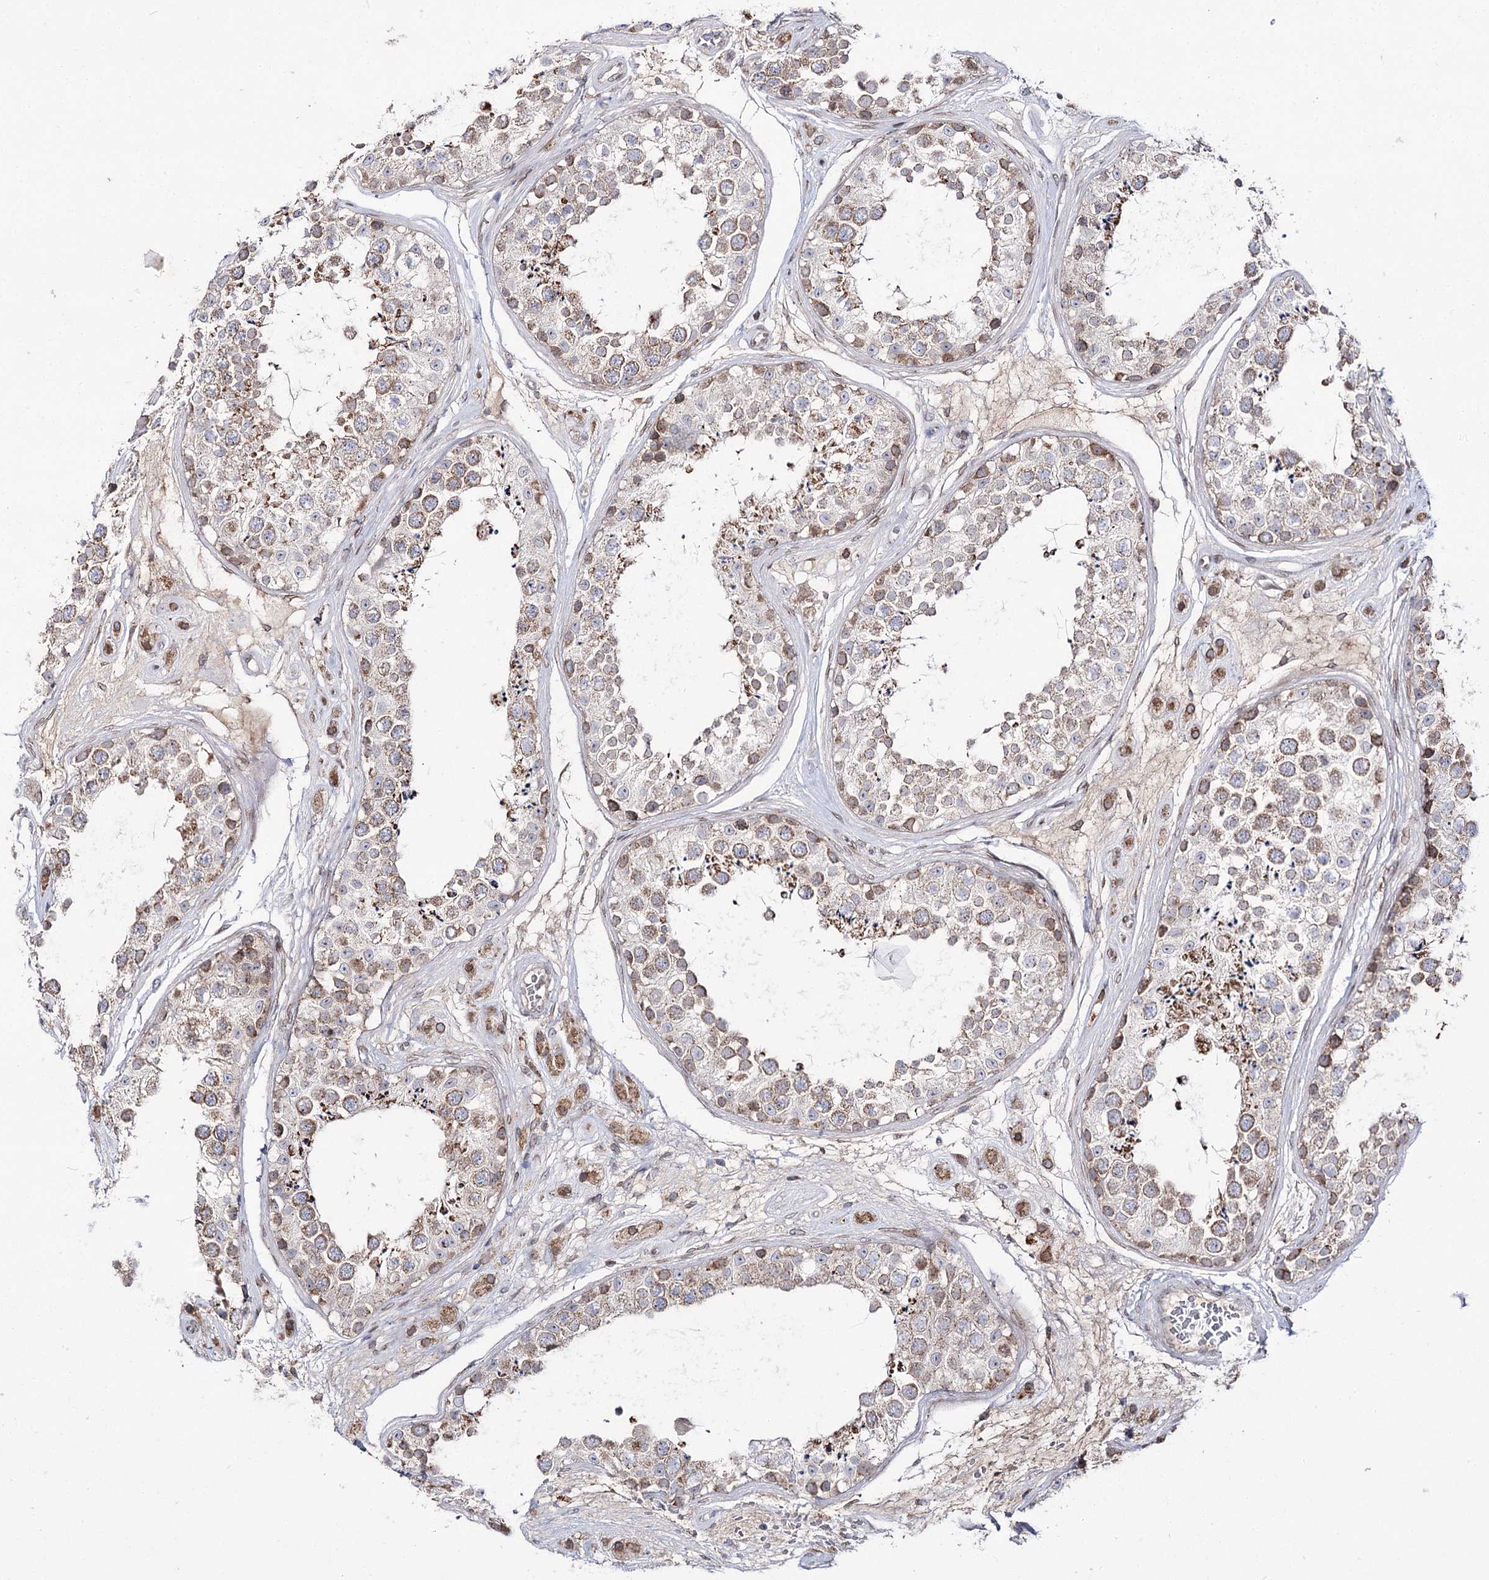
{"staining": {"intensity": "moderate", "quantity": "25%-75%", "location": "cytoplasmic/membranous"}, "tissue": "testis", "cell_type": "Cells in seminiferous ducts", "image_type": "normal", "snomed": [{"axis": "morphology", "description": "Normal tissue, NOS"}, {"axis": "topography", "description": "Testis"}], "caption": "There is medium levels of moderate cytoplasmic/membranous positivity in cells in seminiferous ducts of unremarkable testis, as demonstrated by immunohistochemical staining (brown color).", "gene": "C11orf80", "patient": {"sex": "male", "age": 25}}